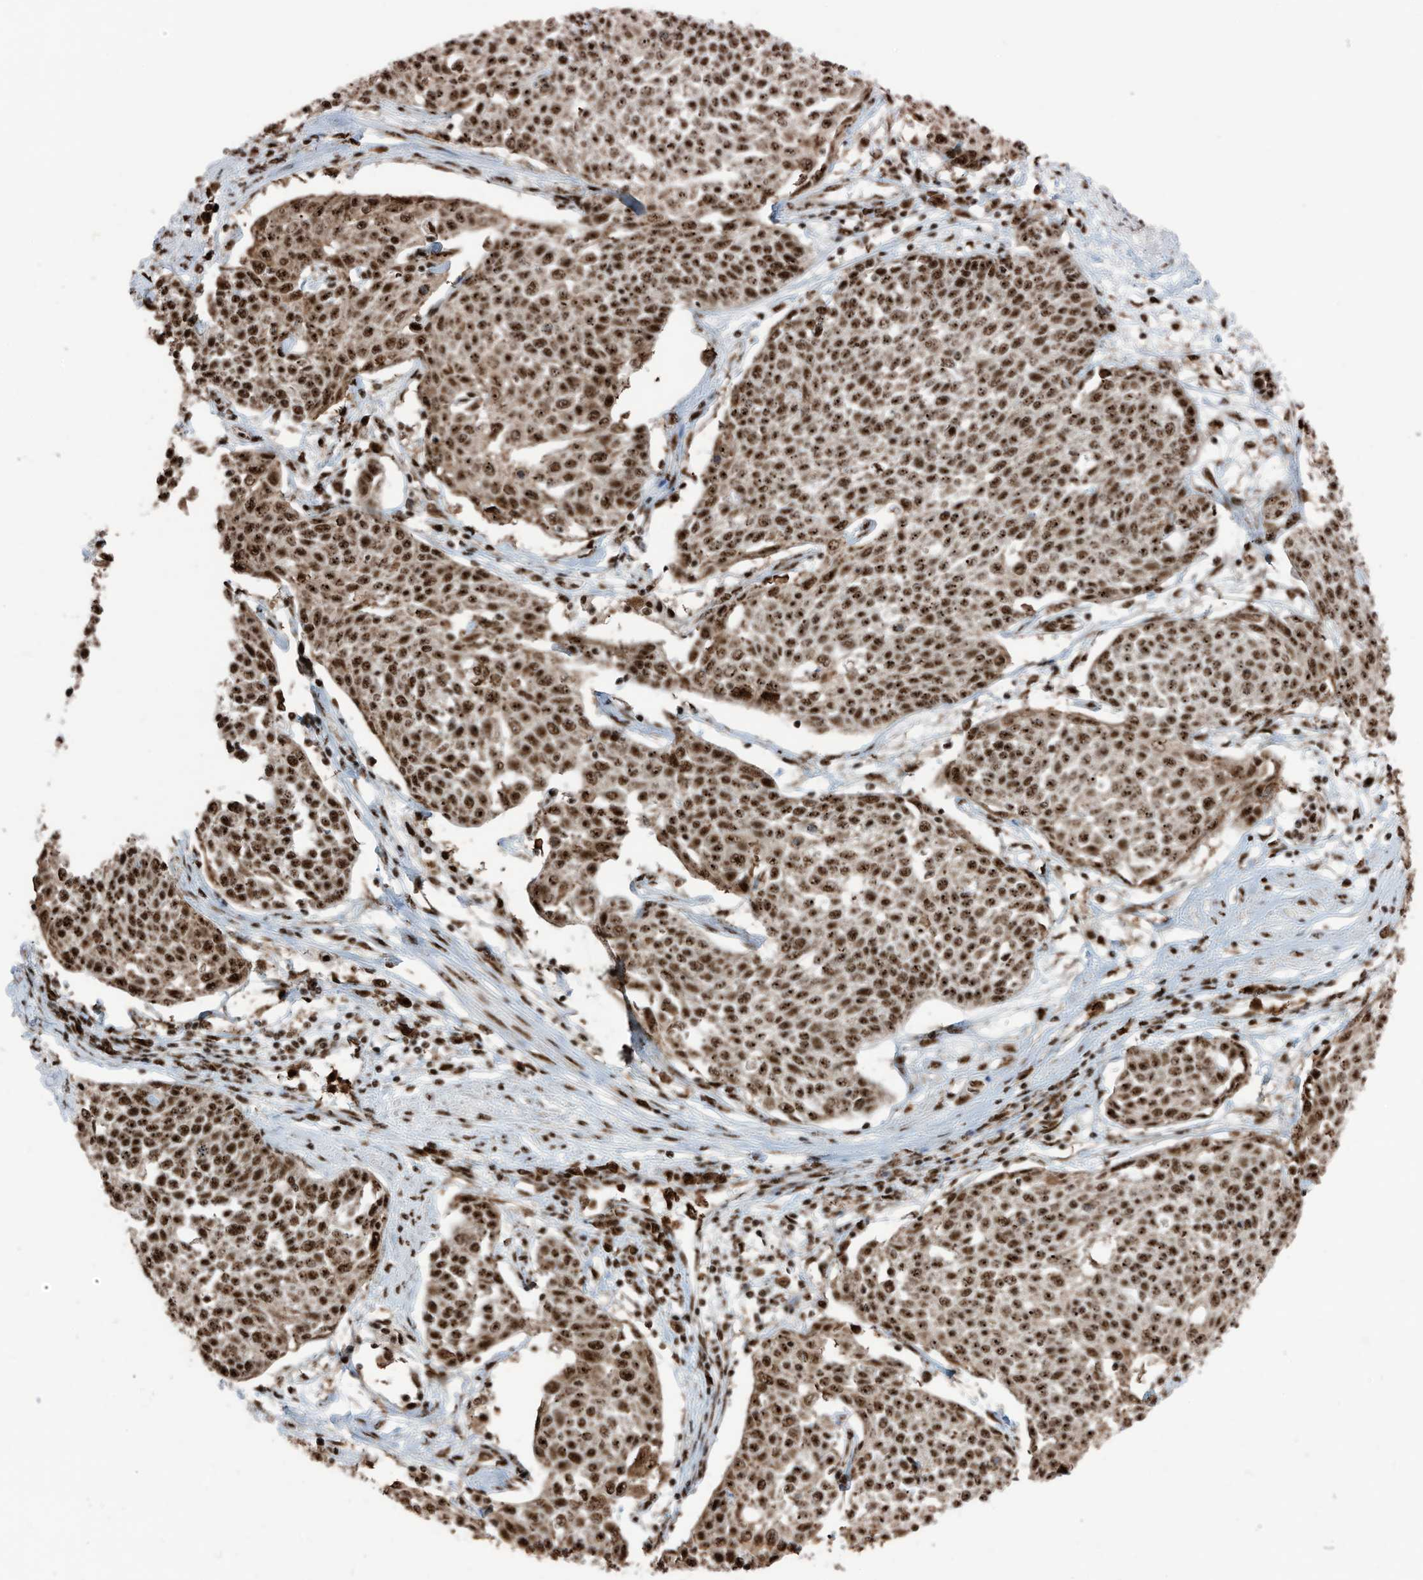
{"staining": {"intensity": "strong", "quantity": ">75%", "location": "nuclear"}, "tissue": "cervical cancer", "cell_type": "Tumor cells", "image_type": "cancer", "snomed": [{"axis": "morphology", "description": "Squamous cell carcinoma, NOS"}, {"axis": "topography", "description": "Cervix"}], "caption": "DAB immunohistochemical staining of human cervical cancer exhibits strong nuclear protein staining in approximately >75% of tumor cells.", "gene": "LBH", "patient": {"sex": "female", "age": 34}}